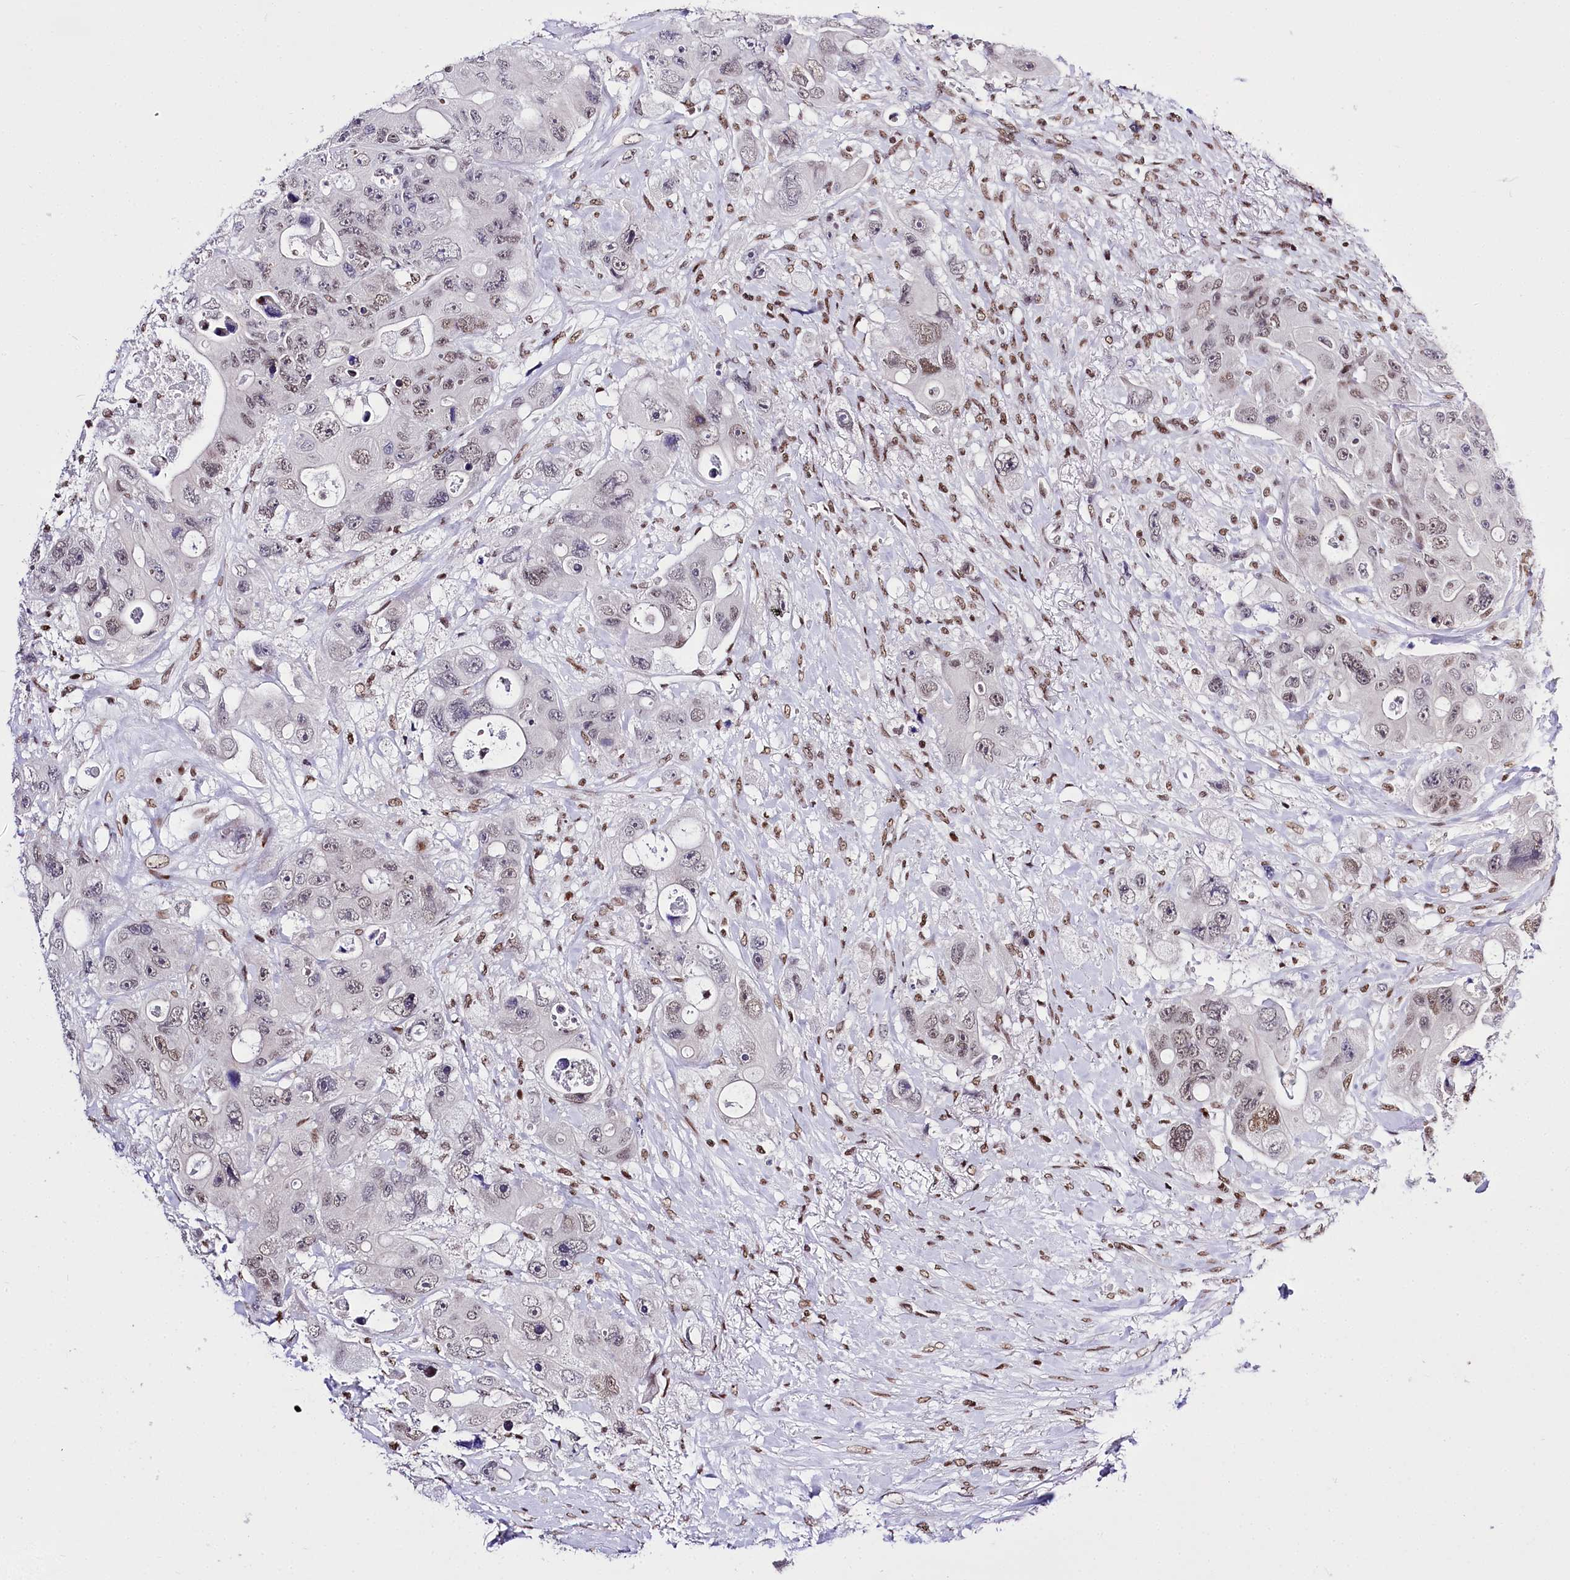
{"staining": {"intensity": "weak", "quantity": "<25%", "location": "nuclear"}, "tissue": "colorectal cancer", "cell_type": "Tumor cells", "image_type": "cancer", "snomed": [{"axis": "morphology", "description": "Adenocarcinoma, NOS"}, {"axis": "topography", "description": "Colon"}], "caption": "An image of human colorectal cancer (adenocarcinoma) is negative for staining in tumor cells.", "gene": "POU4F3", "patient": {"sex": "female", "age": 46}}